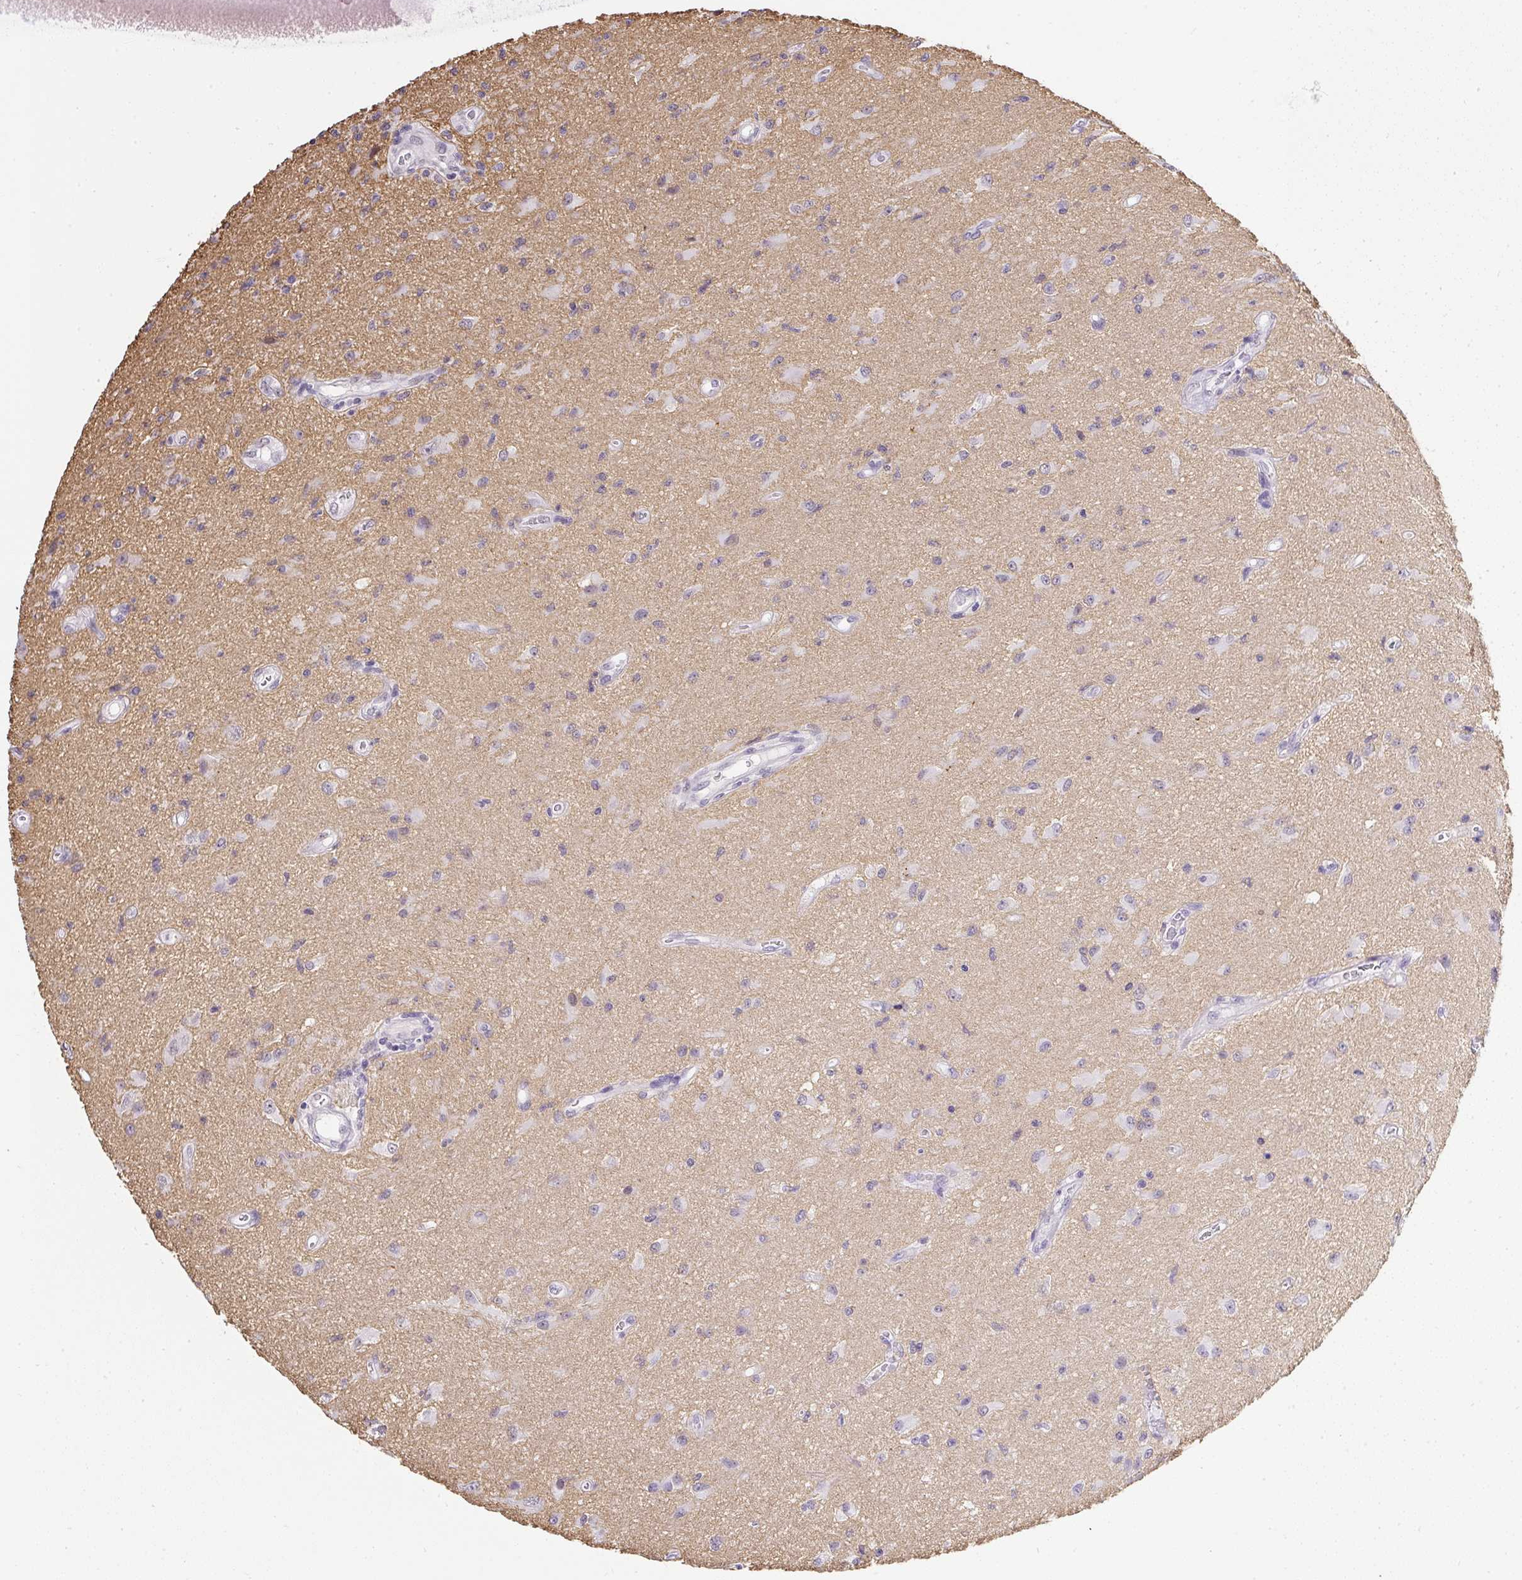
{"staining": {"intensity": "negative", "quantity": "none", "location": "none"}, "tissue": "glioma", "cell_type": "Tumor cells", "image_type": "cancer", "snomed": [{"axis": "morphology", "description": "Glioma, malignant, High grade"}, {"axis": "topography", "description": "Brain"}], "caption": "Tumor cells are negative for protein expression in human malignant glioma (high-grade).", "gene": "WNT10B", "patient": {"sex": "male", "age": 67}}